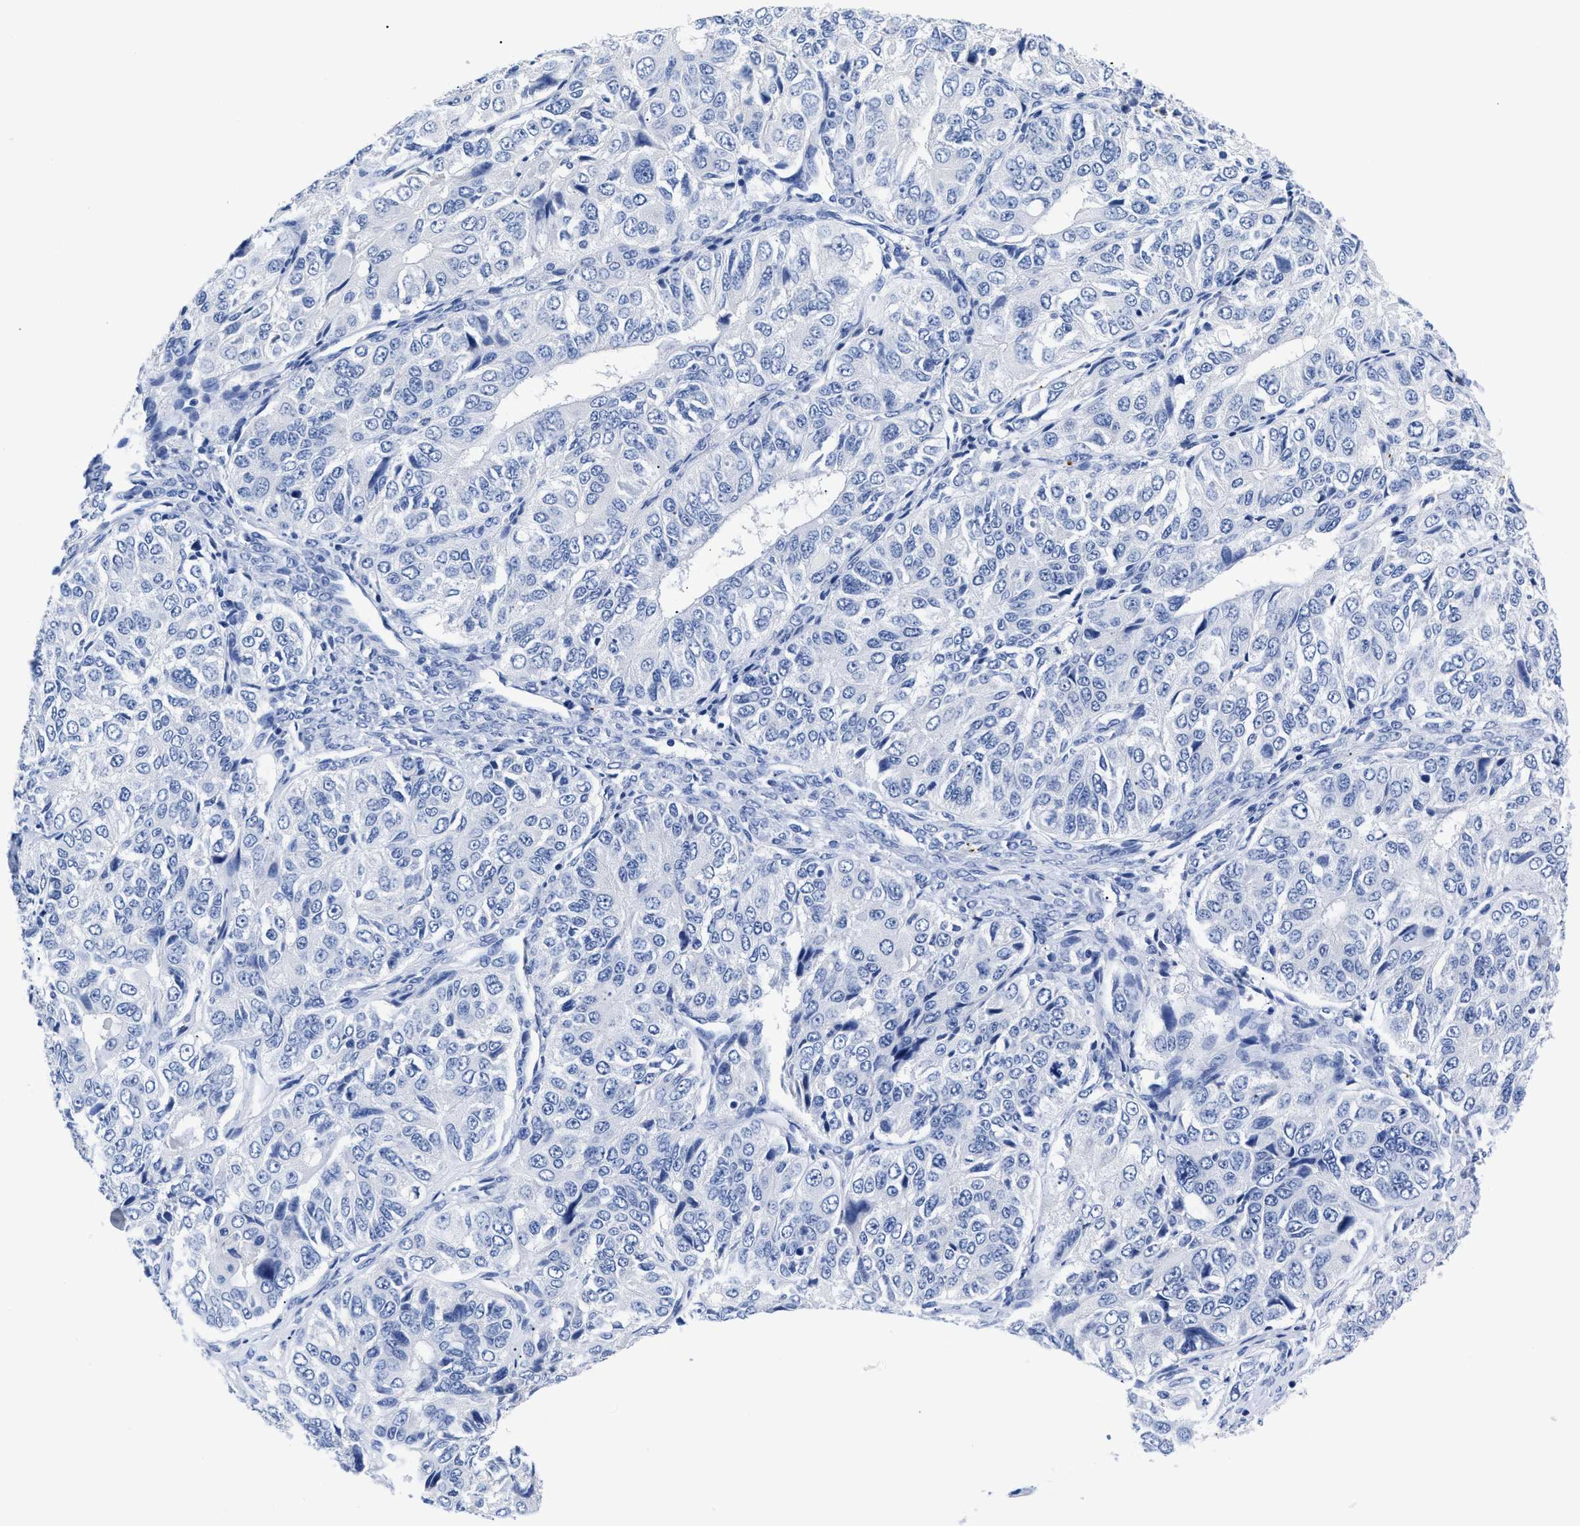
{"staining": {"intensity": "negative", "quantity": "none", "location": "none"}, "tissue": "ovarian cancer", "cell_type": "Tumor cells", "image_type": "cancer", "snomed": [{"axis": "morphology", "description": "Carcinoma, endometroid"}, {"axis": "topography", "description": "Ovary"}], "caption": "The image reveals no significant positivity in tumor cells of ovarian cancer (endometroid carcinoma). (DAB immunohistochemistry (IHC) with hematoxylin counter stain).", "gene": "TREML1", "patient": {"sex": "female", "age": 51}}